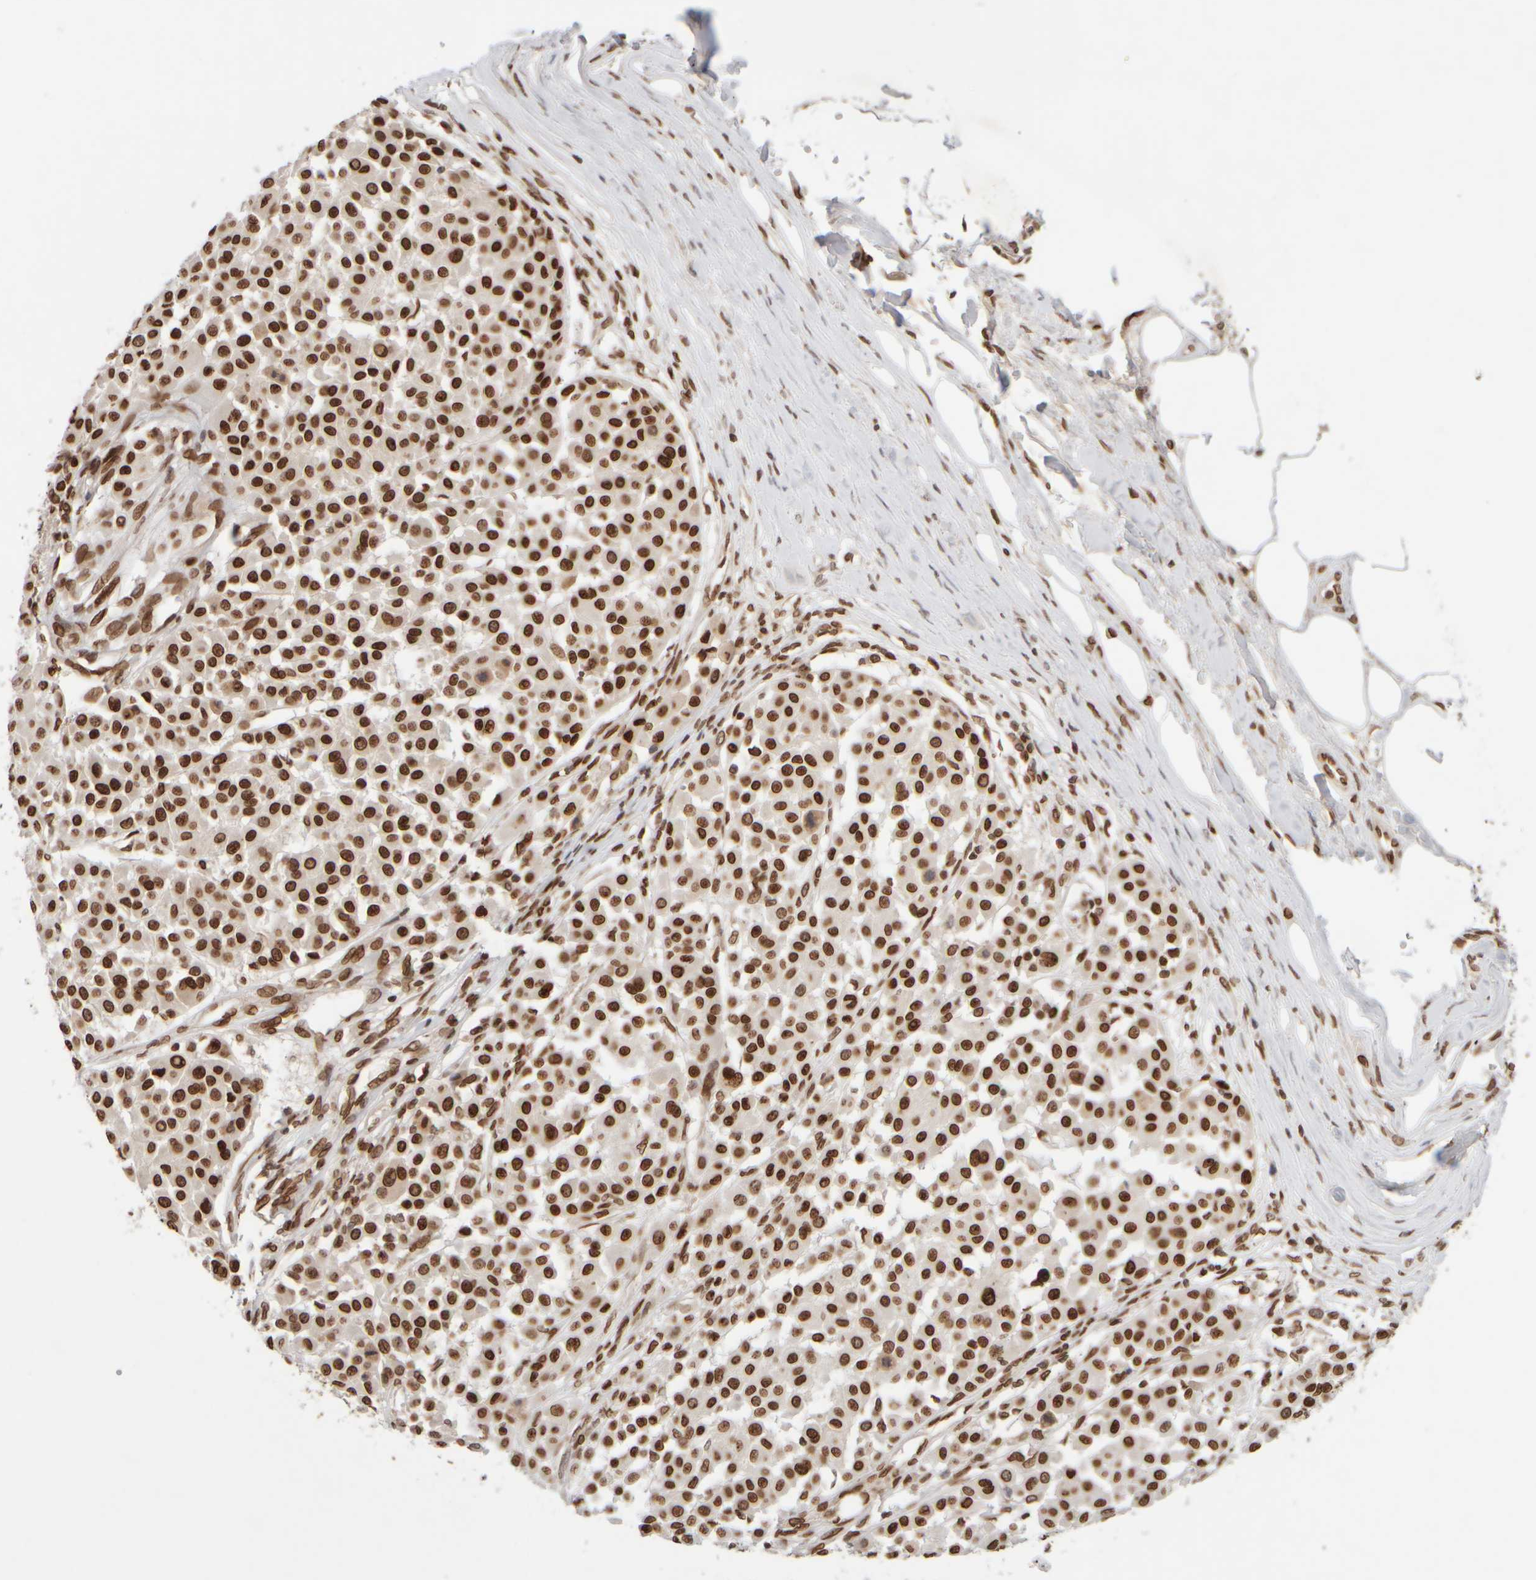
{"staining": {"intensity": "strong", "quantity": ">75%", "location": "nuclear"}, "tissue": "melanoma", "cell_type": "Tumor cells", "image_type": "cancer", "snomed": [{"axis": "morphology", "description": "Malignant melanoma, Metastatic site"}, {"axis": "topography", "description": "Soft tissue"}], "caption": "About >75% of tumor cells in human melanoma show strong nuclear protein positivity as visualized by brown immunohistochemical staining.", "gene": "ZC3HC1", "patient": {"sex": "male", "age": 41}}